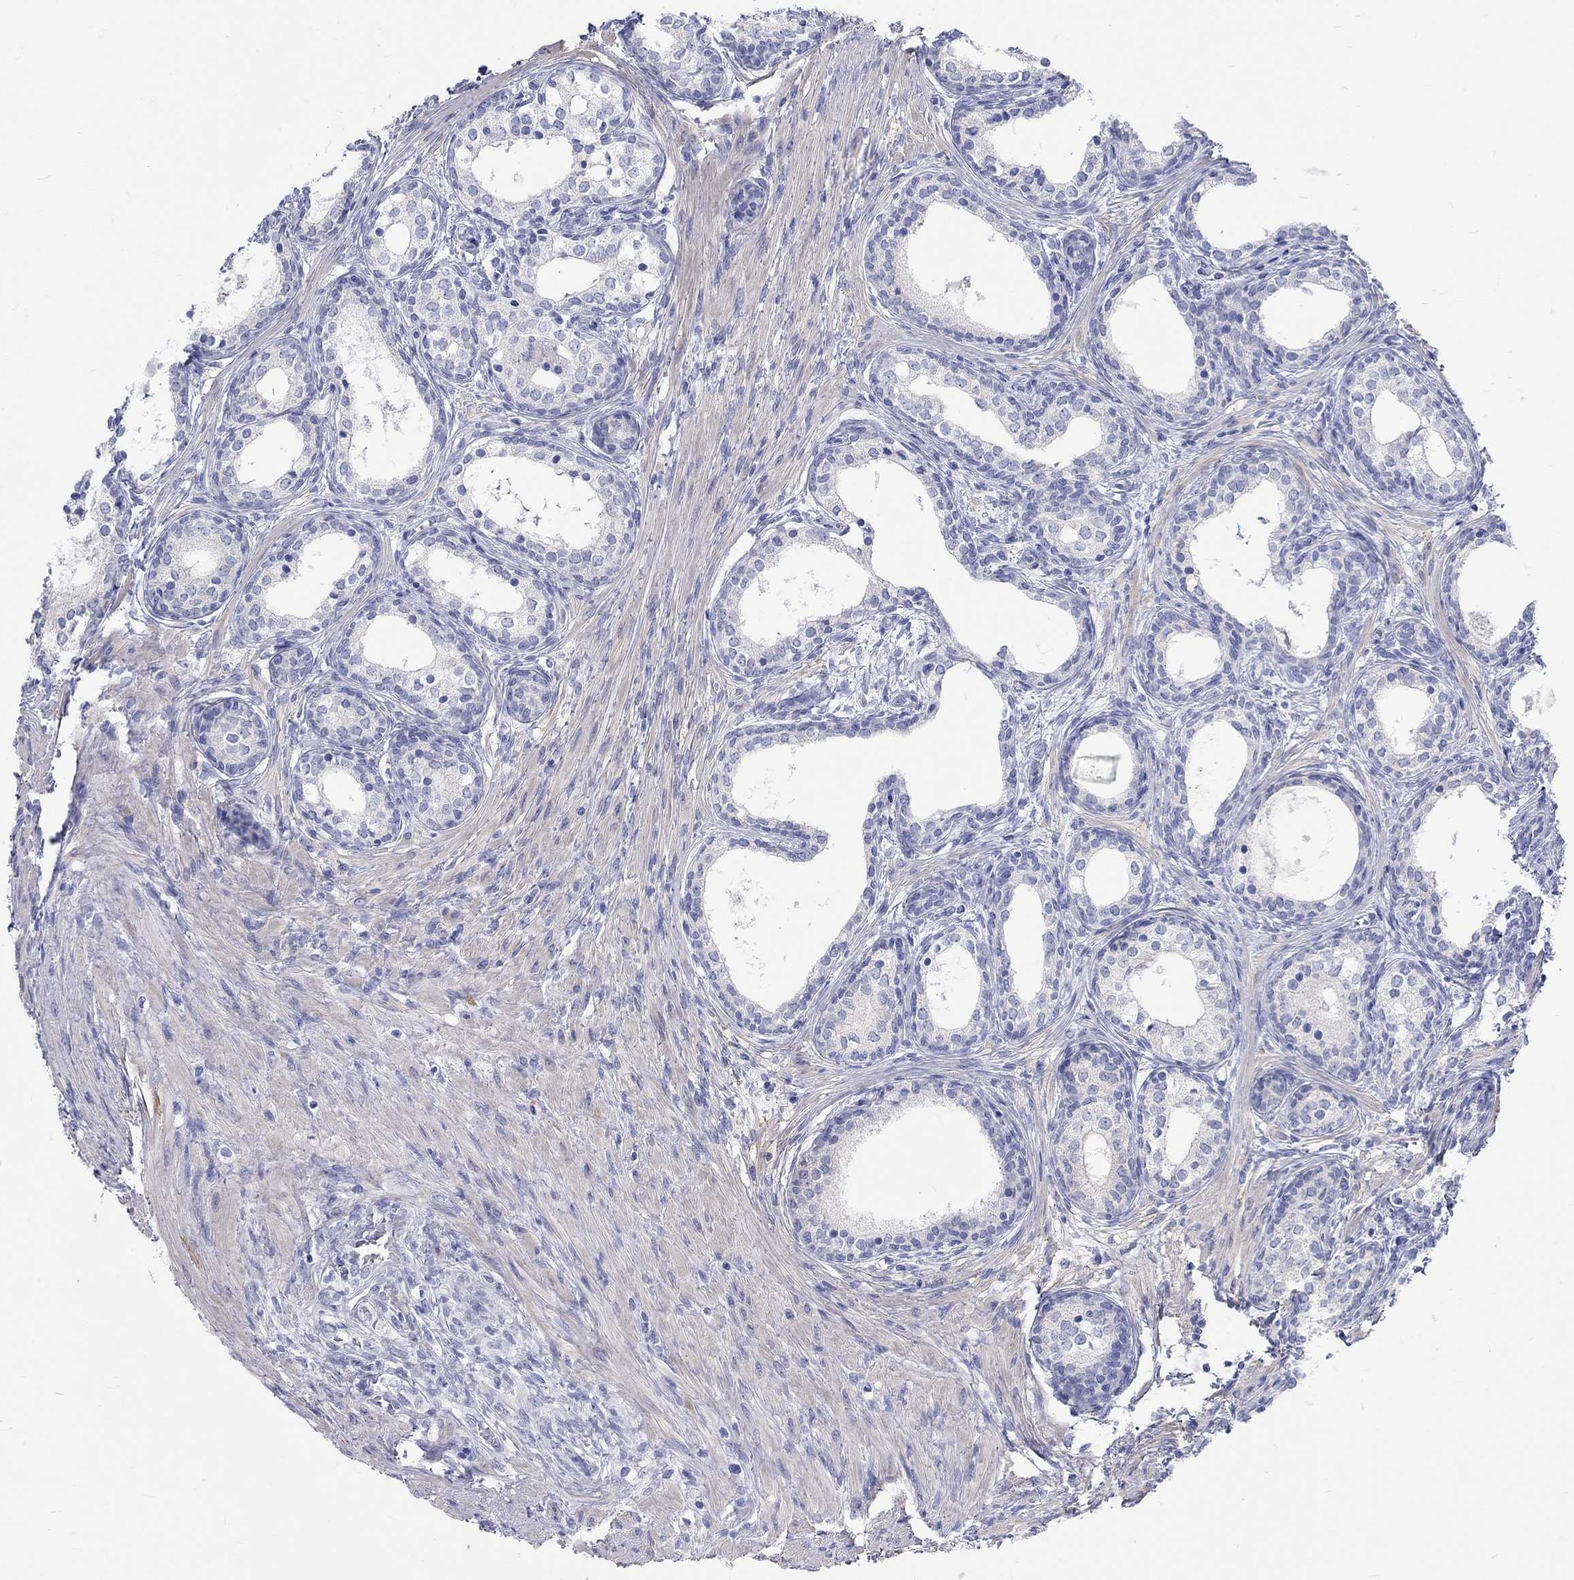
{"staining": {"intensity": "negative", "quantity": "none", "location": "none"}, "tissue": "prostate cancer", "cell_type": "Tumor cells", "image_type": "cancer", "snomed": [{"axis": "morphology", "description": "Adenocarcinoma, NOS"}, {"axis": "morphology", "description": "Adenocarcinoma, High grade"}, {"axis": "topography", "description": "Prostate"}], "caption": "Prostate adenocarcinoma (high-grade) stained for a protein using immunohistochemistry (IHC) demonstrates no positivity tumor cells.", "gene": "SPATA9", "patient": {"sex": "male", "age": 61}}